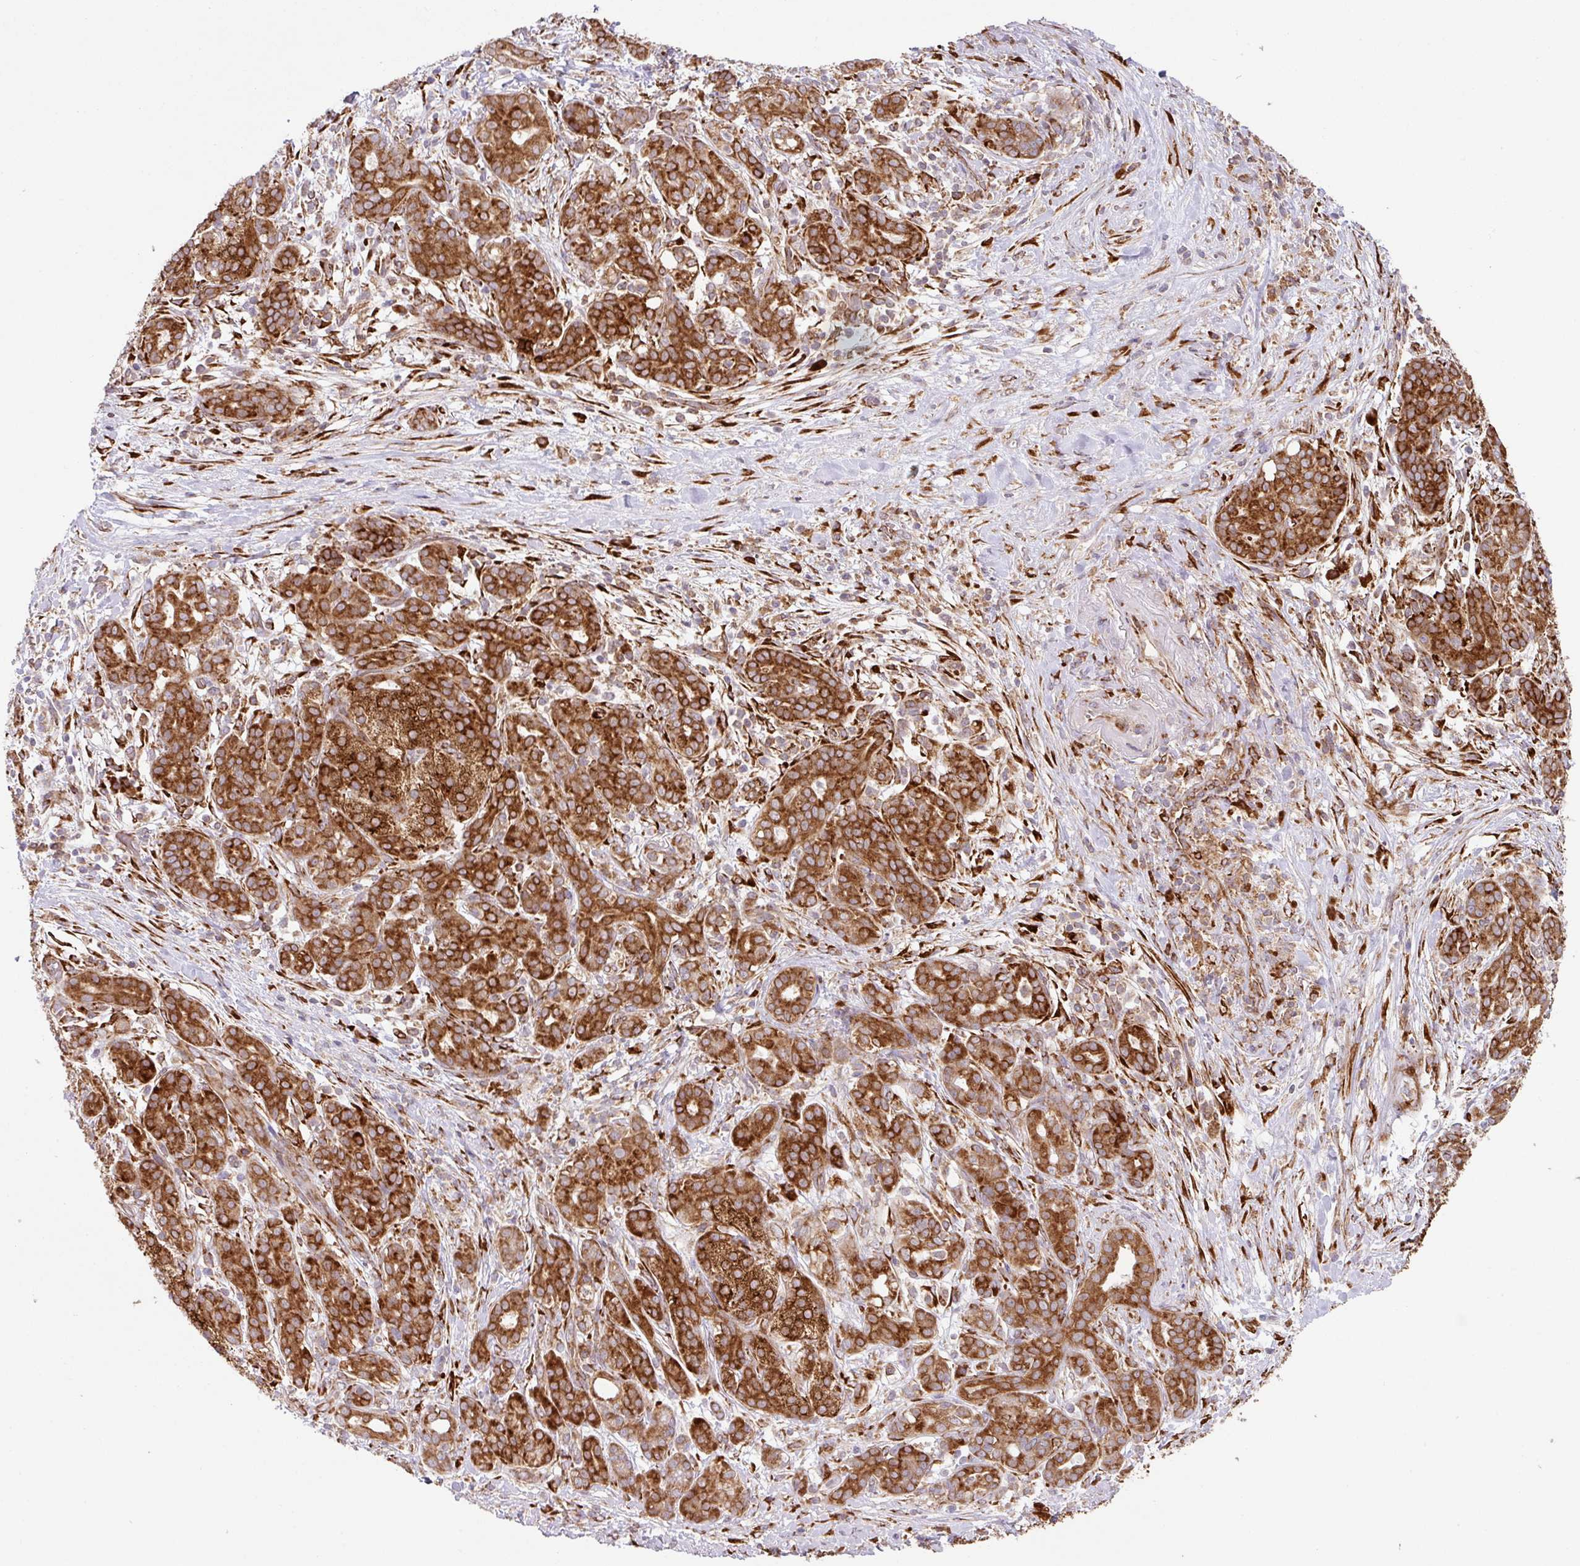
{"staining": {"intensity": "strong", "quantity": ">75%", "location": "cytoplasmic/membranous"}, "tissue": "pancreatic cancer", "cell_type": "Tumor cells", "image_type": "cancer", "snomed": [{"axis": "morphology", "description": "Adenocarcinoma, NOS"}, {"axis": "topography", "description": "Pancreas"}], "caption": "The immunohistochemical stain shows strong cytoplasmic/membranous staining in tumor cells of pancreatic cancer tissue.", "gene": "SLC39A7", "patient": {"sex": "male", "age": 44}}